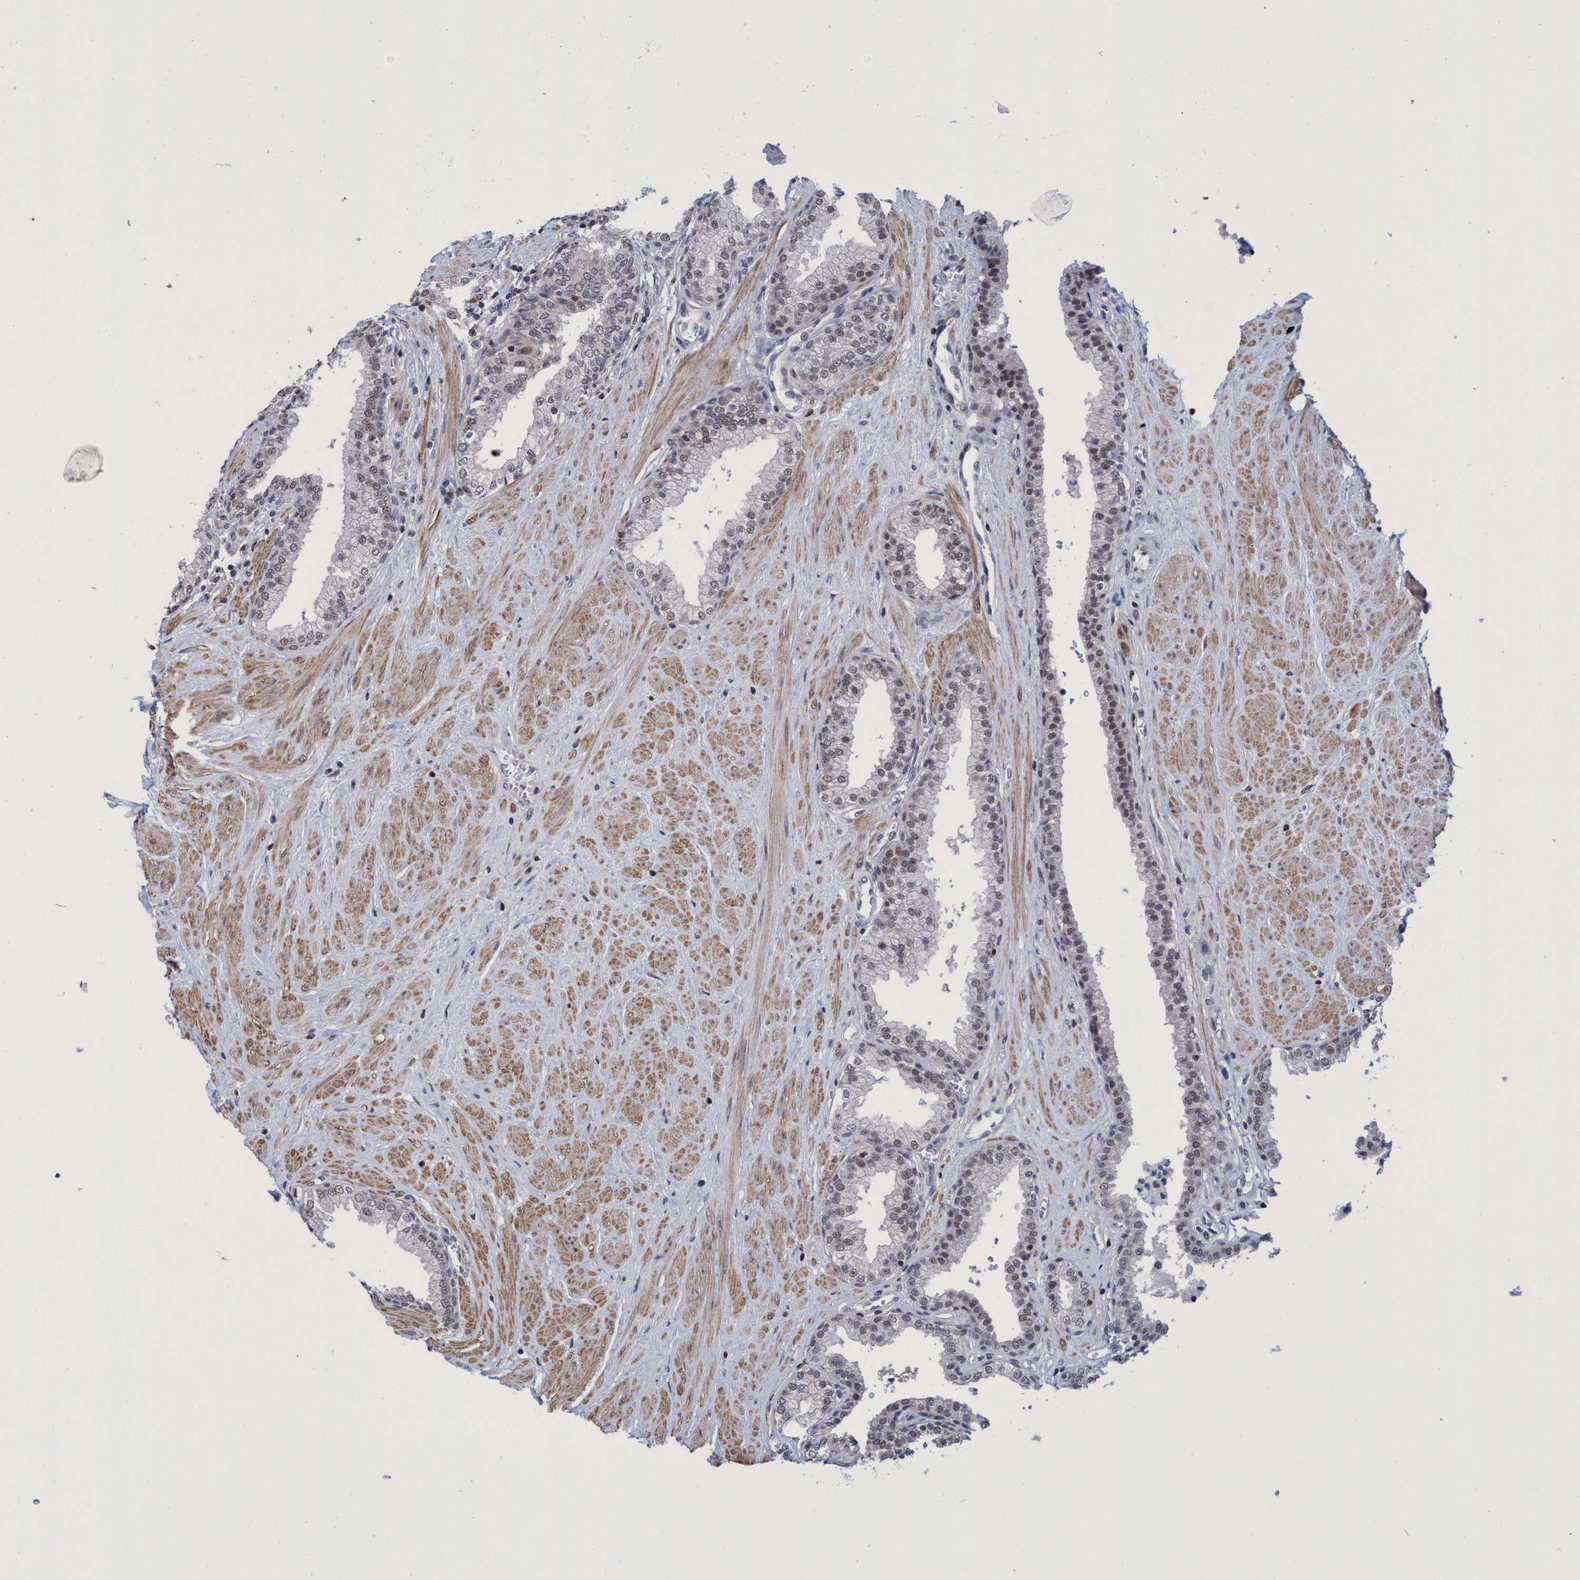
{"staining": {"intensity": "weak", "quantity": "<25%", "location": "nuclear"}, "tissue": "prostate", "cell_type": "Glandular cells", "image_type": "normal", "snomed": [{"axis": "morphology", "description": "Normal tissue, NOS"}, {"axis": "topography", "description": "Prostate"}], "caption": "High magnification brightfield microscopy of unremarkable prostate stained with DAB (brown) and counterstained with hematoxylin (blue): glandular cells show no significant positivity.", "gene": "C9orf78", "patient": {"sex": "male", "age": 51}}